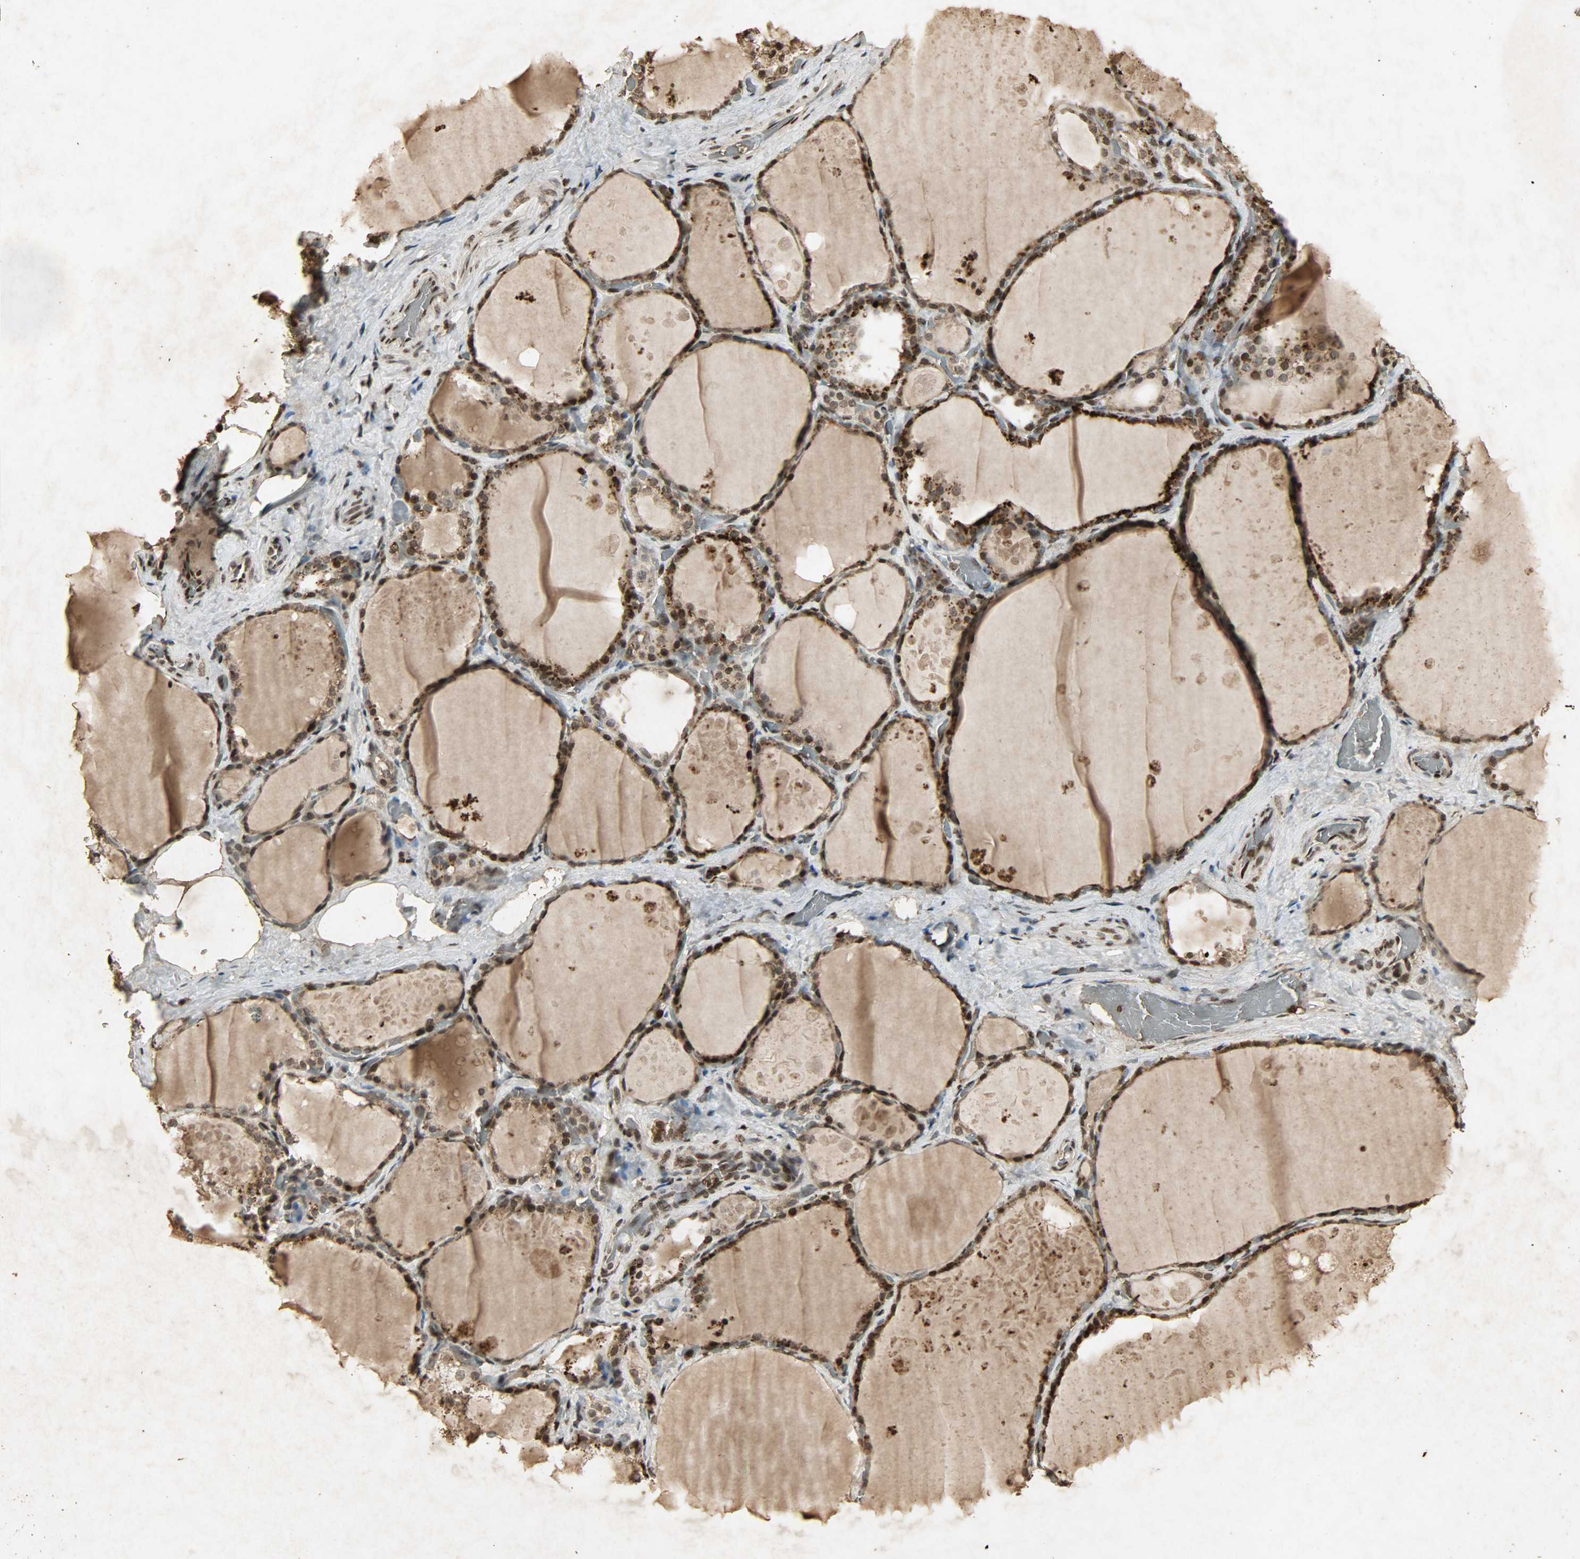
{"staining": {"intensity": "strong", "quantity": ">75%", "location": "cytoplasmic/membranous,nuclear"}, "tissue": "thyroid gland", "cell_type": "Glandular cells", "image_type": "normal", "snomed": [{"axis": "morphology", "description": "Normal tissue, NOS"}, {"axis": "topography", "description": "Thyroid gland"}], "caption": "Thyroid gland was stained to show a protein in brown. There is high levels of strong cytoplasmic/membranous,nuclear expression in about >75% of glandular cells. The protein is shown in brown color, while the nuclei are stained blue.", "gene": "PPP3R1", "patient": {"sex": "male", "age": 61}}